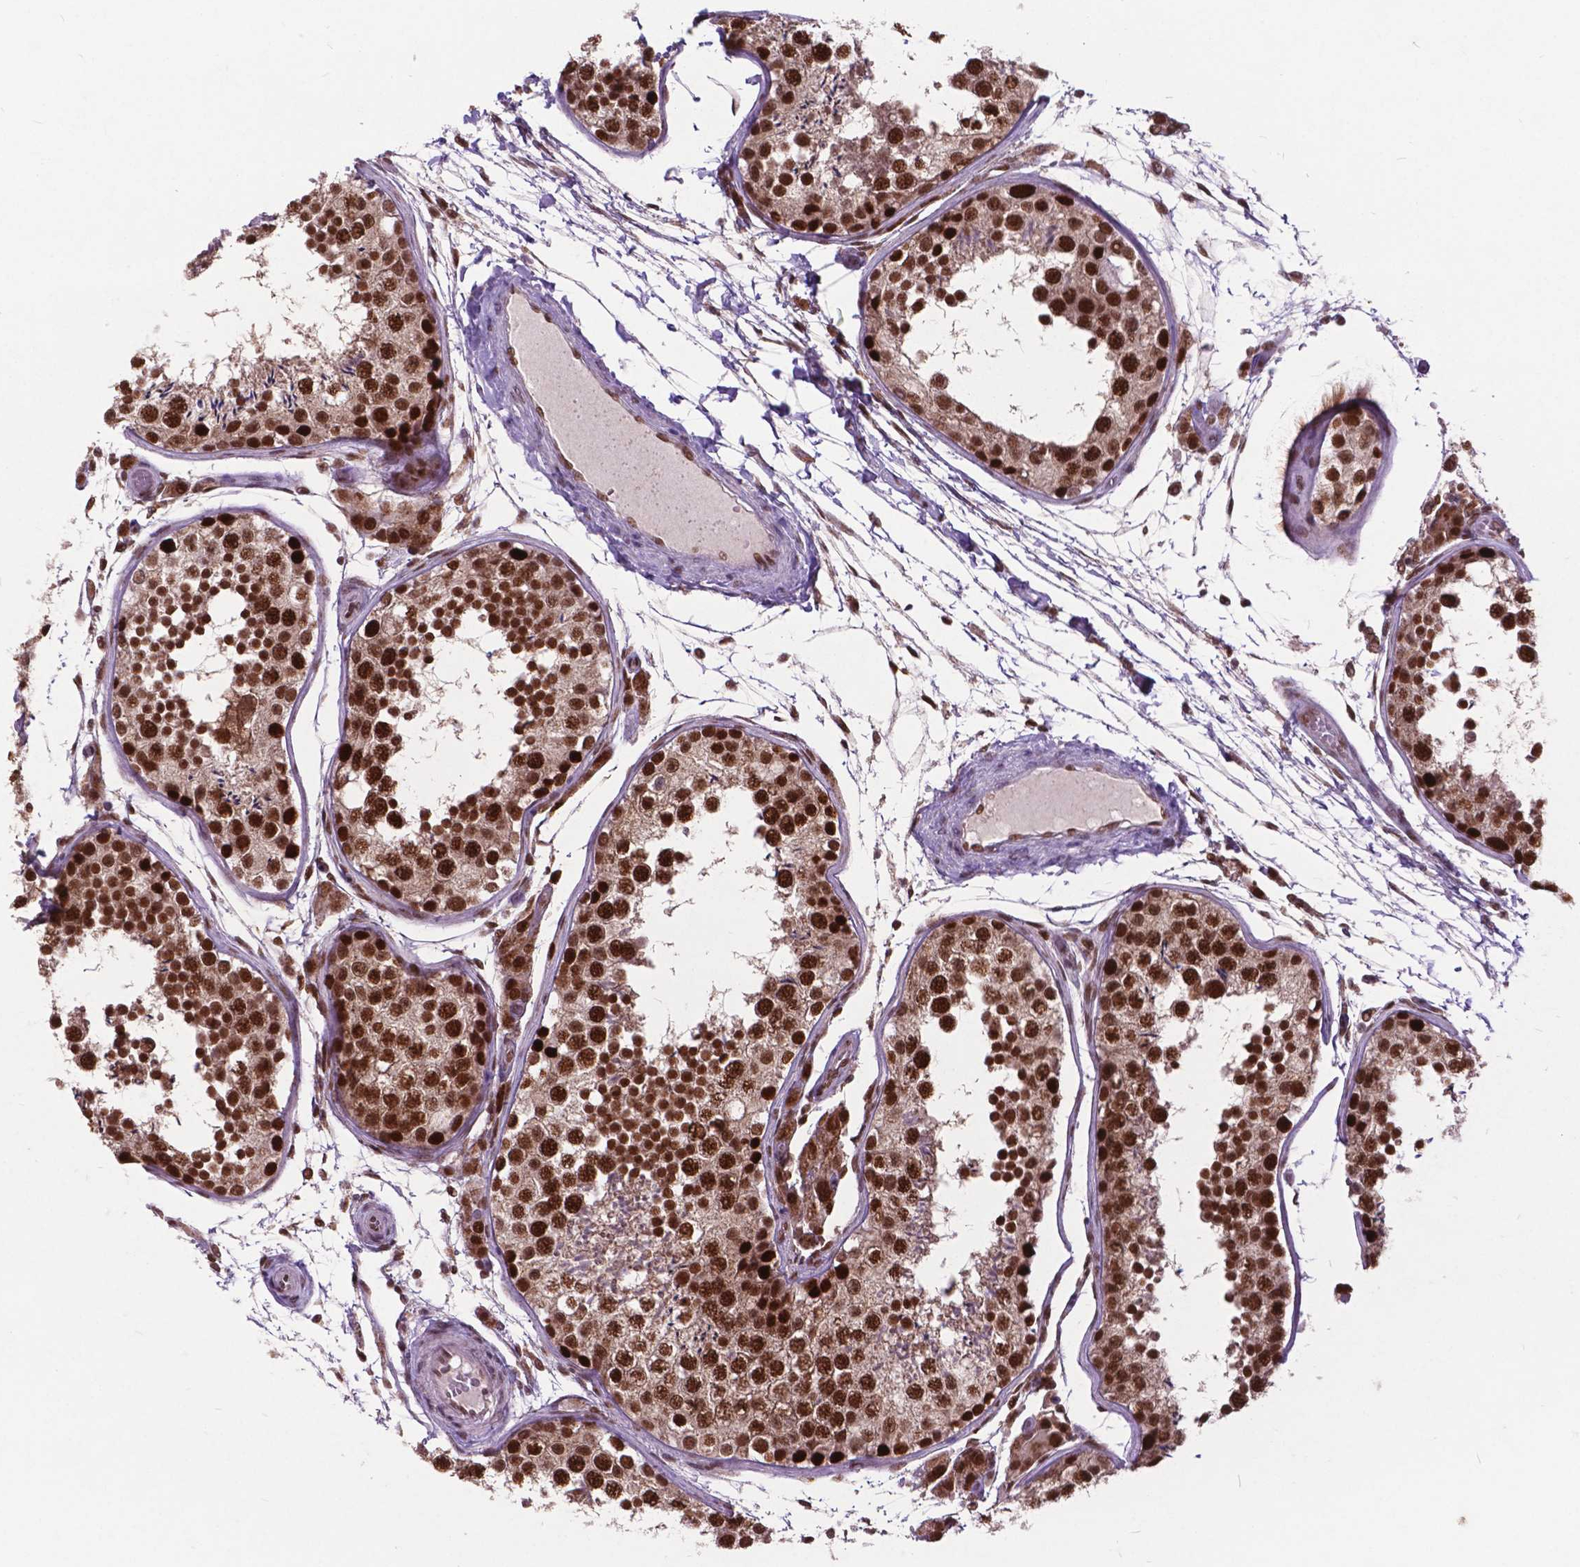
{"staining": {"intensity": "strong", "quantity": ">75%", "location": "nuclear"}, "tissue": "testis", "cell_type": "Cells in seminiferous ducts", "image_type": "normal", "snomed": [{"axis": "morphology", "description": "Normal tissue, NOS"}, {"axis": "topography", "description": "Testis"}], "caption": "Brown immunohistochemical staining in benign human testis demonstrates strong nuclear expression in approximately >75% of cells in seminiferous ducts.", "gene": "MSH2", "patient": {"sex": "male", "age": 29}}